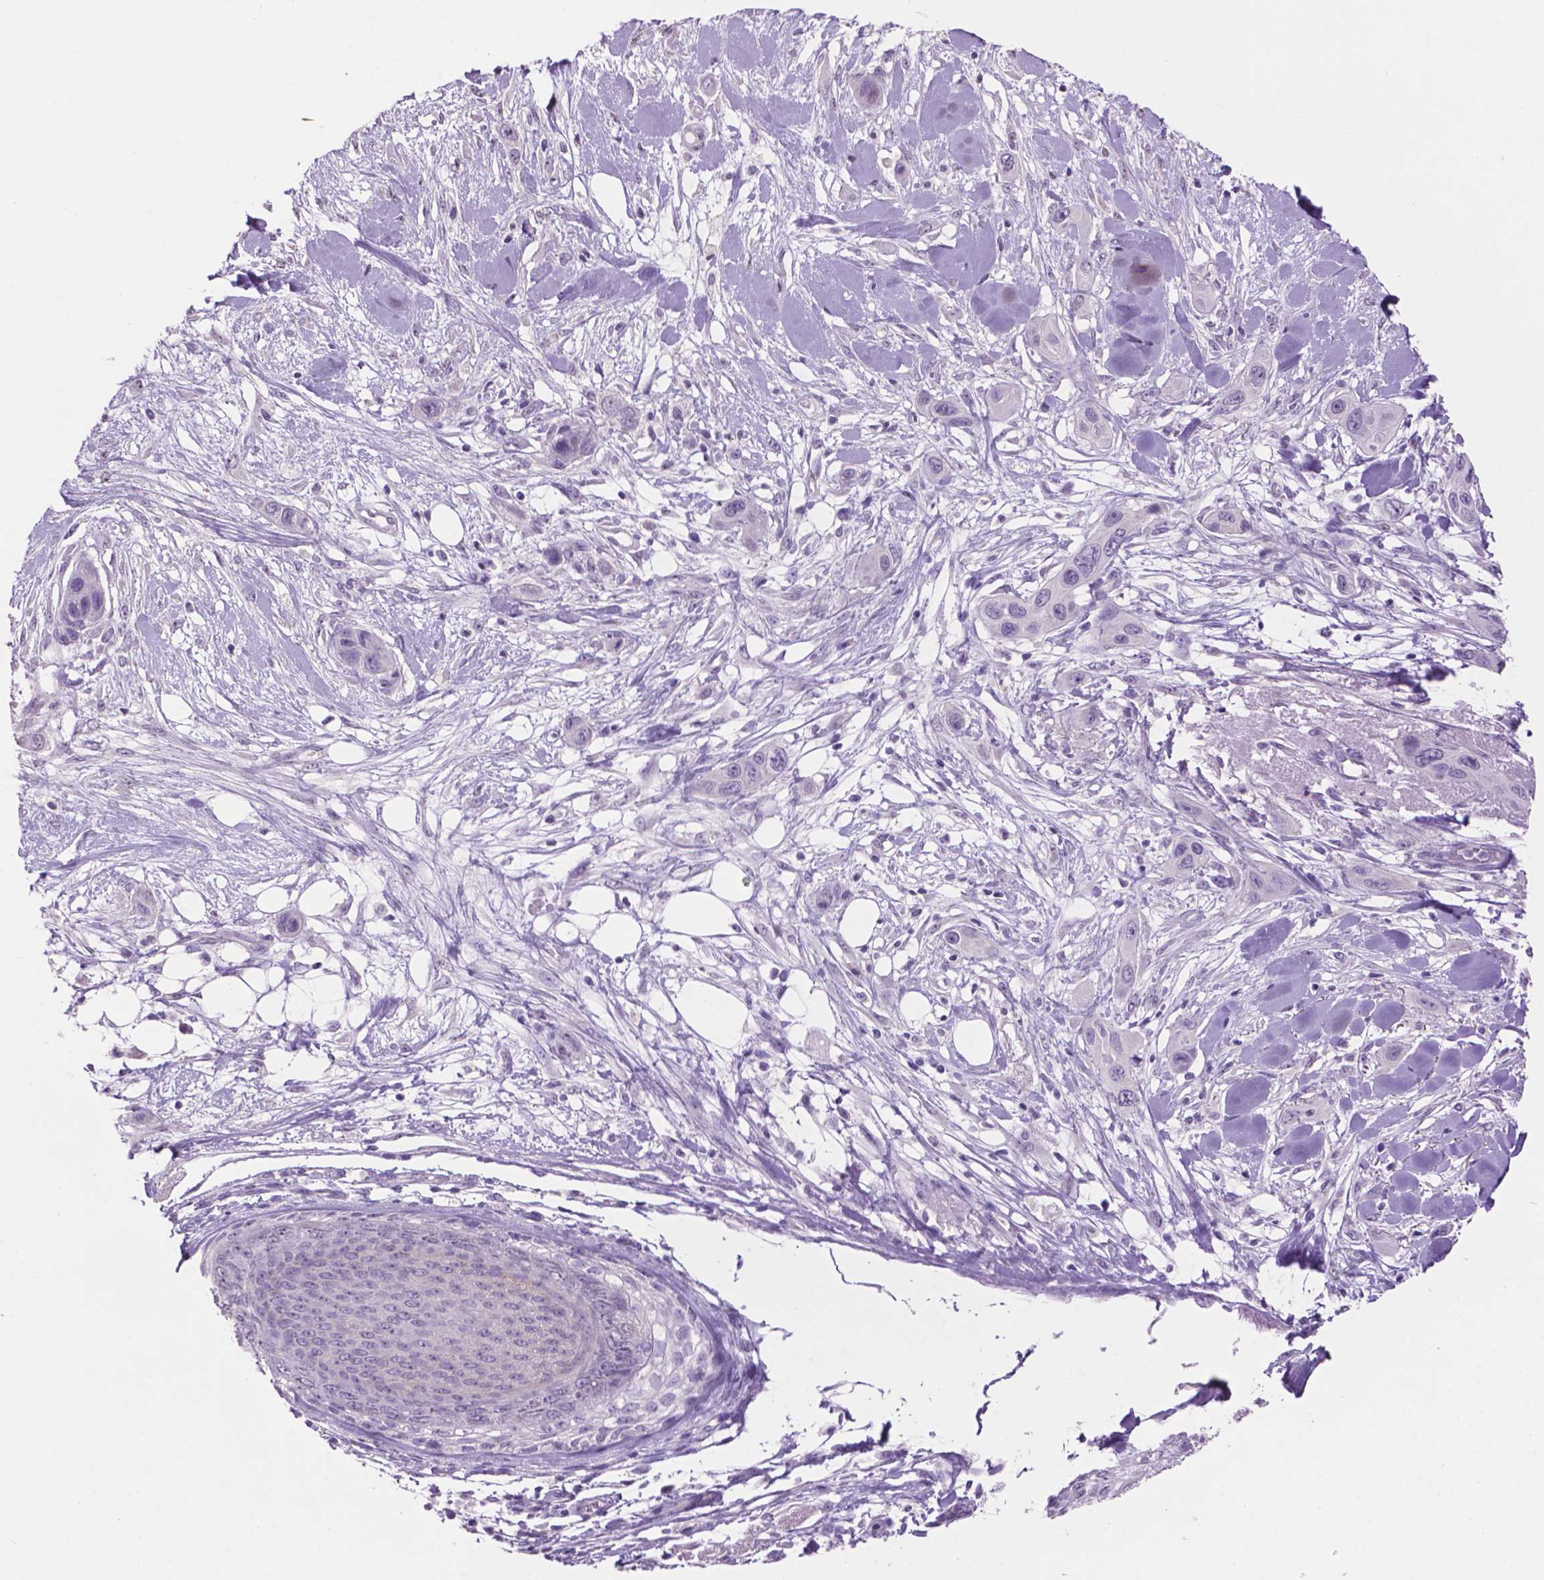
{"staining": {"intensity": "negative", "quantity": "none", "location": "none"}, "tissue": "skin cancer", "cell_type": "Tumor cells", "image_type": "cancer", "snomed": [{"axis": "morphology", "description": "Squamous cell carcinoma, NOS"}, {"axis": "topography", "description": "Skin"}], "caption": "DAB immunohistochemical staining of skin squamous cell carcinoma reveals no significant positivity in tumor cells.", "gene": "CRYBA4", "patient": {"sex": "male", "age": 79}}